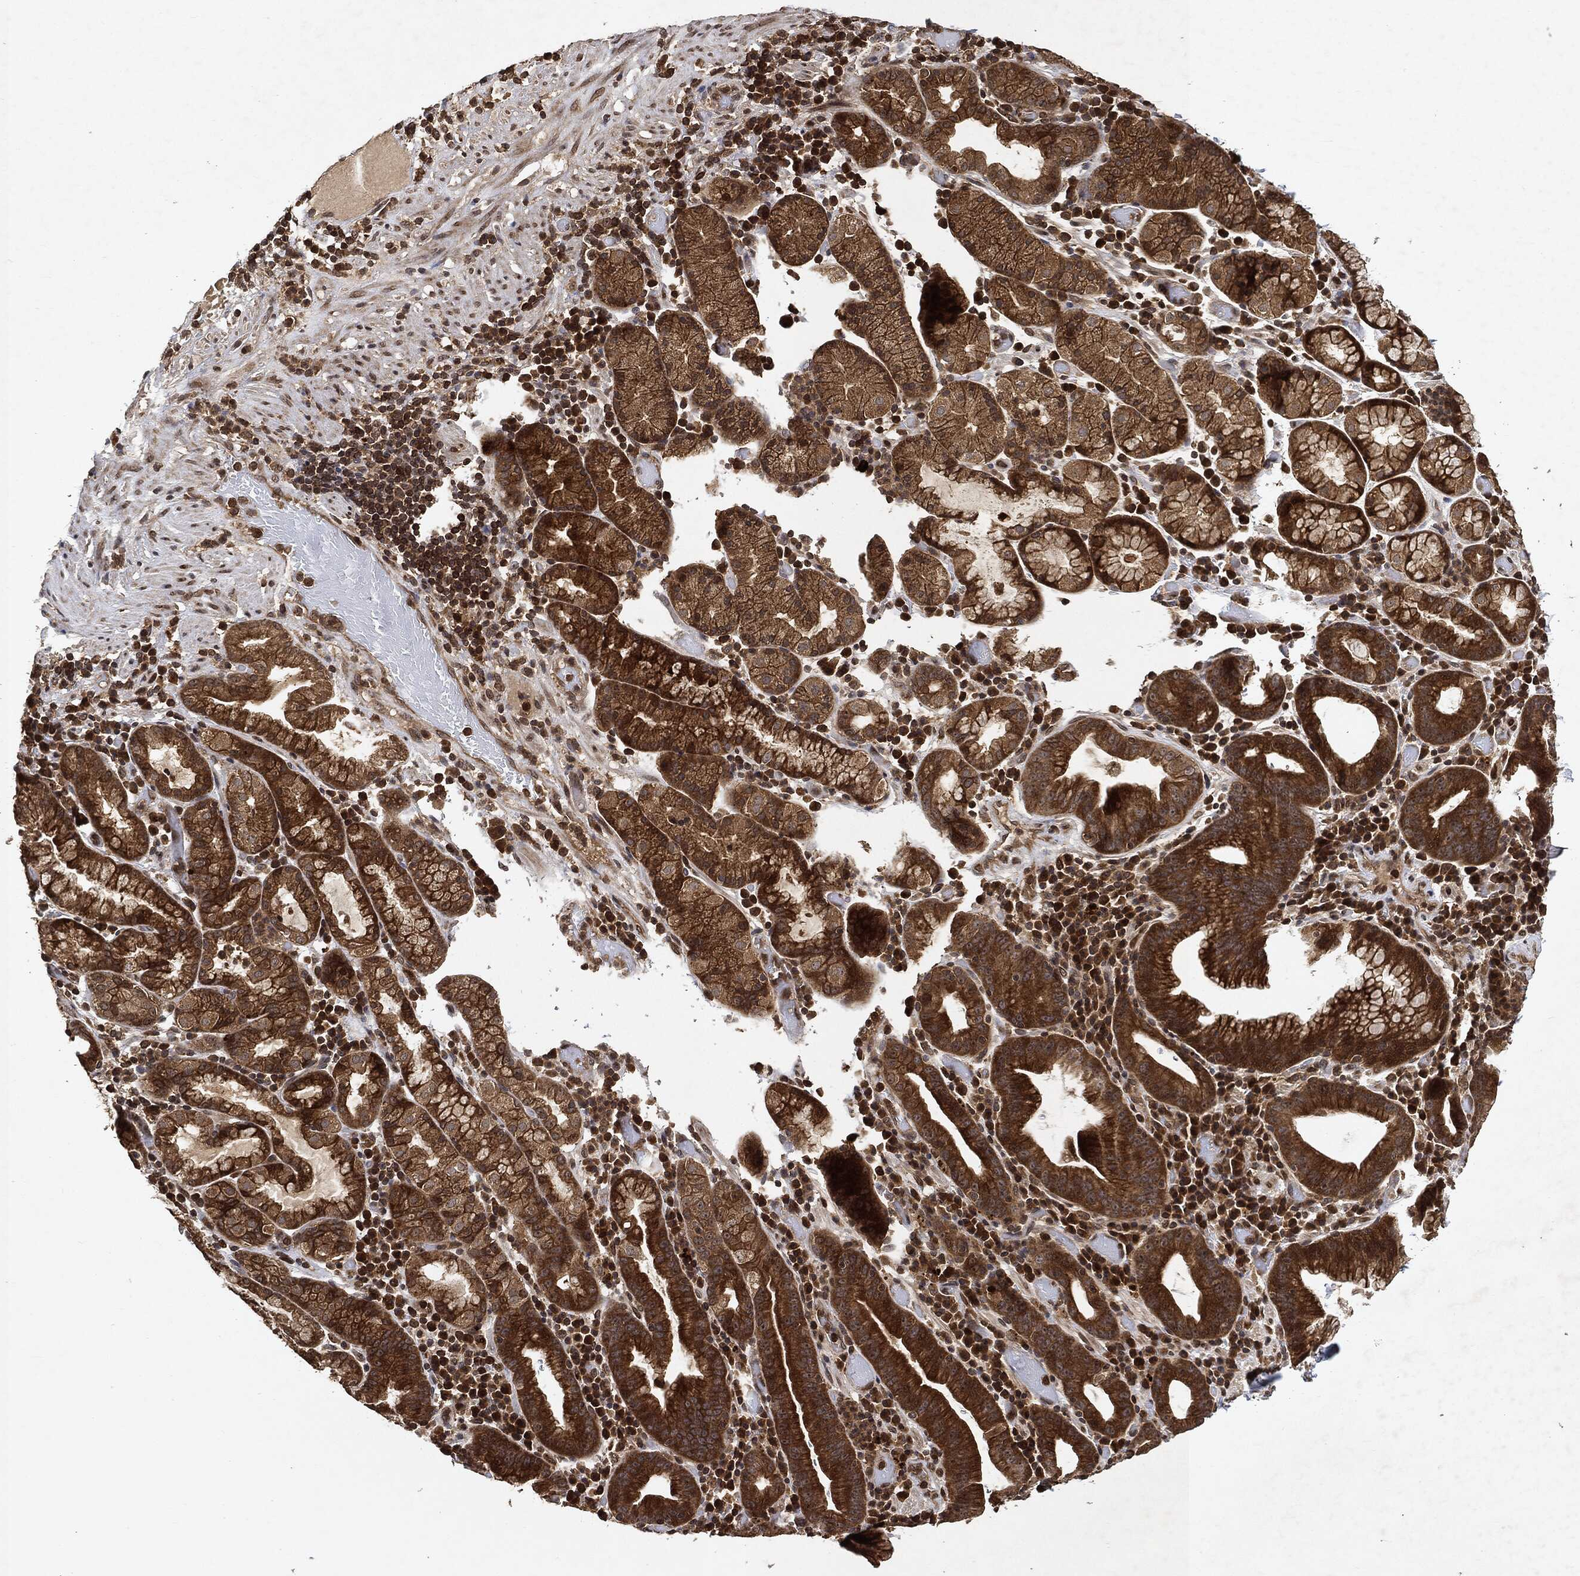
{"staining": {"intensity": "strong", "quantity": ">75%", "location": "cytoplasmic/membranous"}, "tissue": "stomach cancer", "cell_type": "Tumor cells", "image_type": "cancer", "snomed": [{"axis": "morphology", "description": "Adenocarcinoma, NOS"}, {"axis": "topography", "description": "Stomach"}], "caption": "The histopathology image demonstrates a brown stain indicating the presence of a protein in the cytoplasmic/membranous of tumor cells in stomach cancer. The protein is stained brown, and the nuclei are stained in blue (DAB (3,3'-diaminobenzidine) IHC with brightfield microscopy, high magnification).", "gene": "ZNF226", "patient": {"sex": "male", "age": 79}}